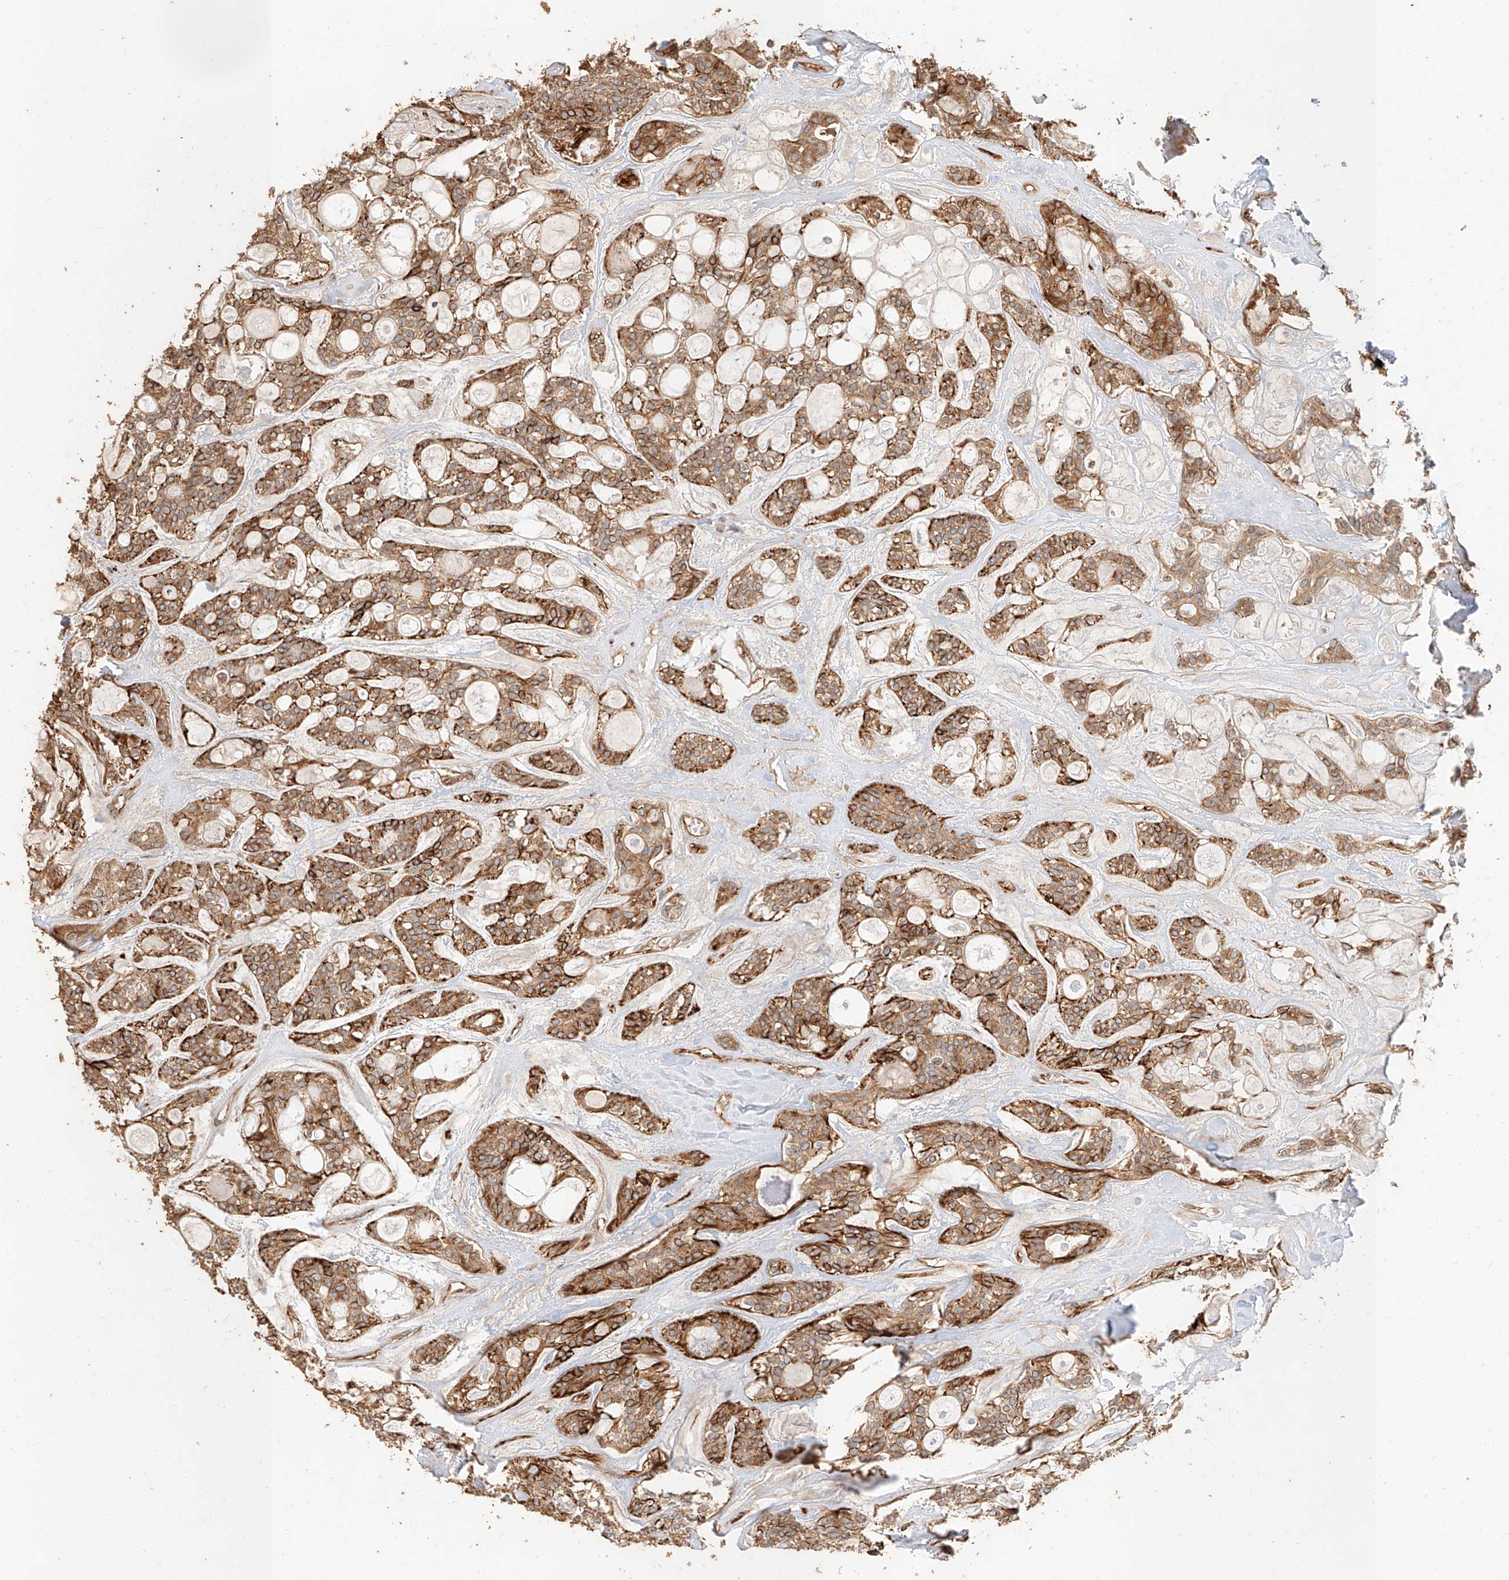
{"staining": {"intensity": "moderate", "quantity": ">75%", "location": "cytoplasmic/membranous"}, "tissue": "head and neck cancer", "cell_type": "Tumor cells", "image_type": "cancer", "snomed": [{"axis": "morphology", "description": "Adenocarcinoma, NOS"}, {"axis": "topography", "description": "Head-Neck"}], "caption": "A brown stain labels moderate cytoplasmic/membranous staining of a protein in human head and neck cancer tumor cells.", "gene": "NAP1L1", "patient": {"sex": "male", "age": 66}}